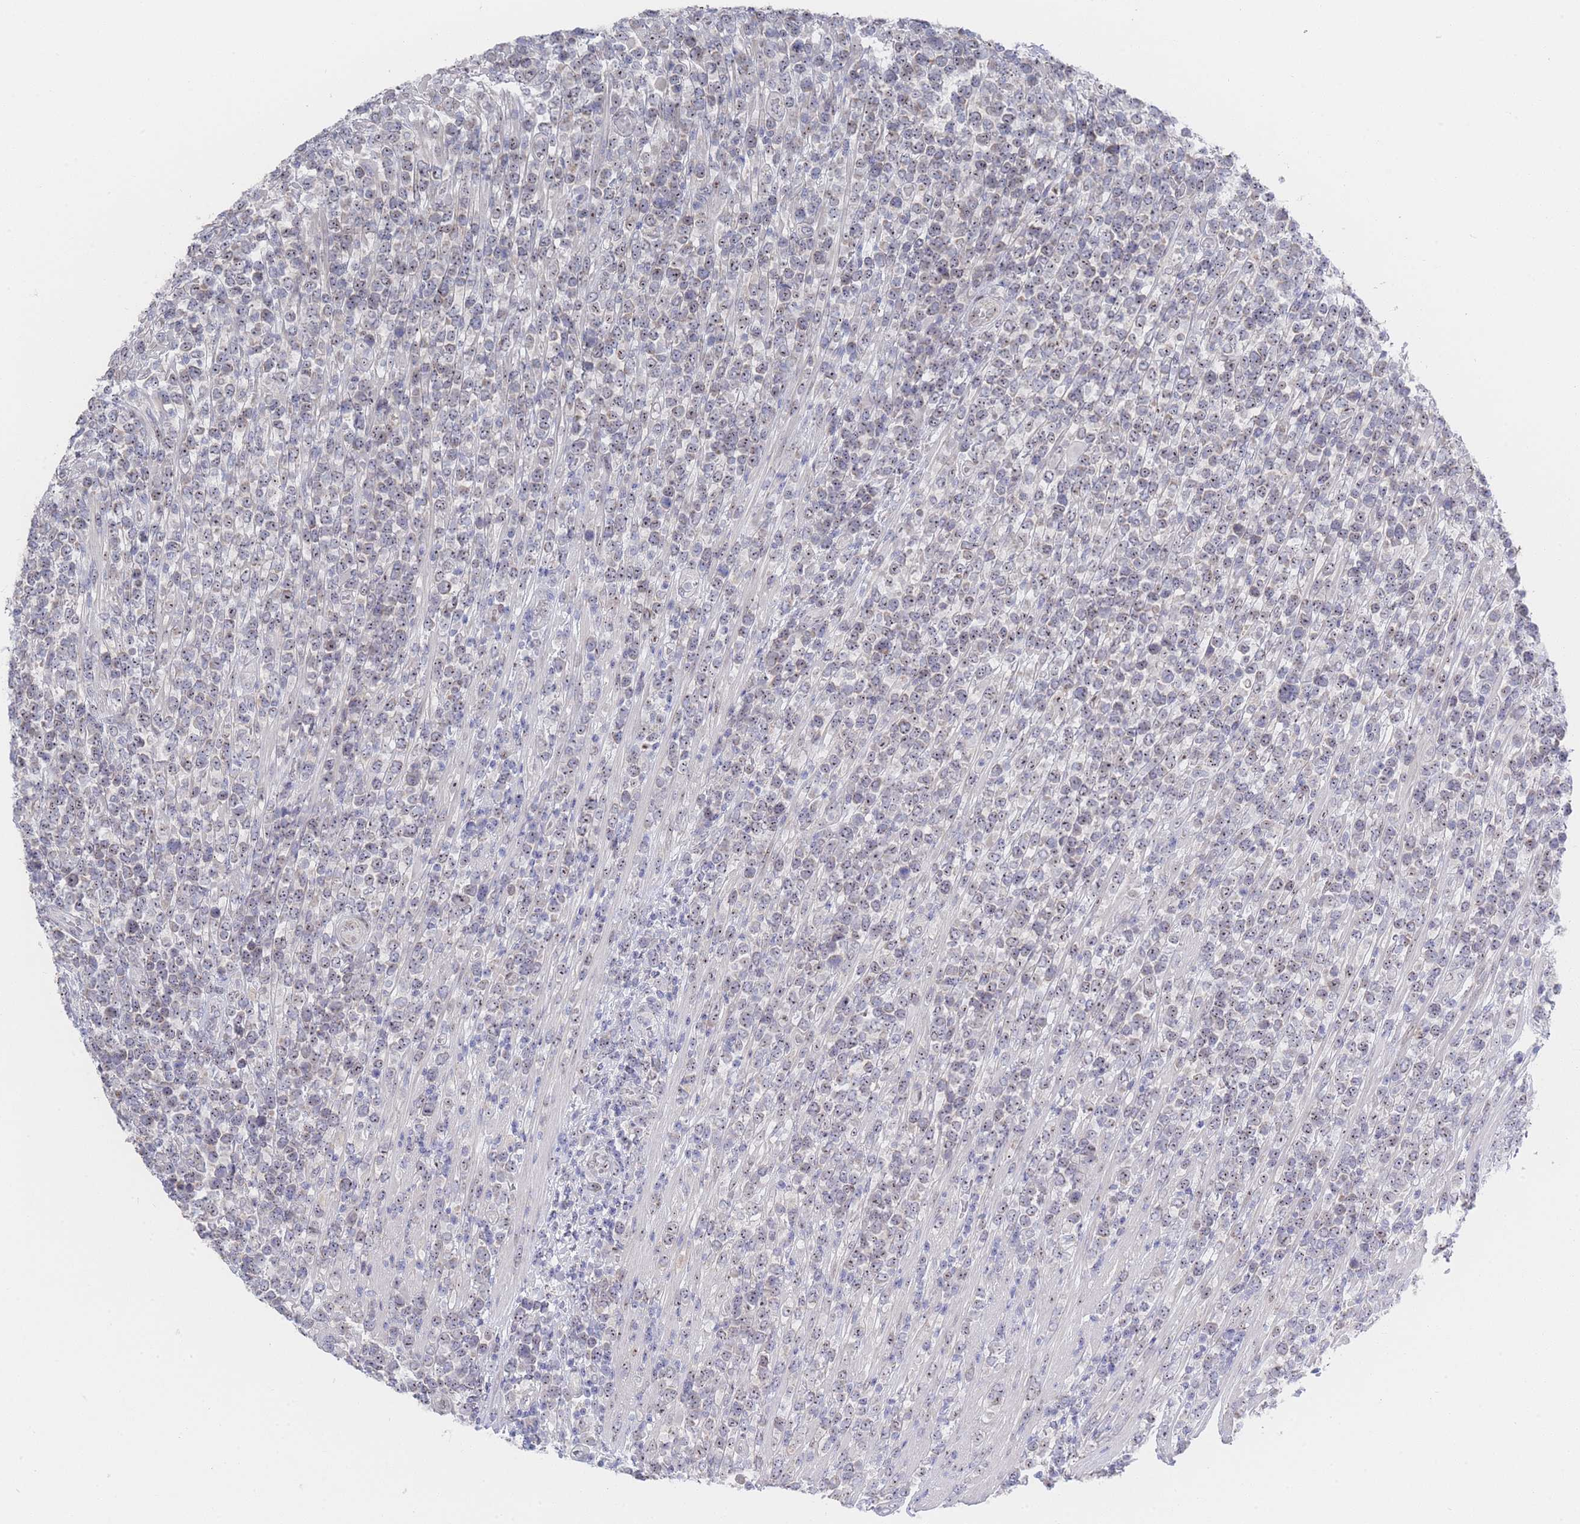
{"staining": {"intensity": "weak", "quantity": ">75%", "location": "nuclear"}, "tissue": "lymphoma", "cell_type": "Tumor cells", "image_type": "cancer", "snomed": [{"axis": "morphology", "description": "Malignant lymphoma, non-Hodgkin's type, High grade"}, {"axis": "topography", "description": "Soft tissue"}], "caption": "Weak nuclear protein positivity is present in about >75% of tumor cells in malignant lymphoma, non-Hodgkin's type (high-grade).", "gene": "ZNF142", "patient": {"sex": "female", "age": 56}}